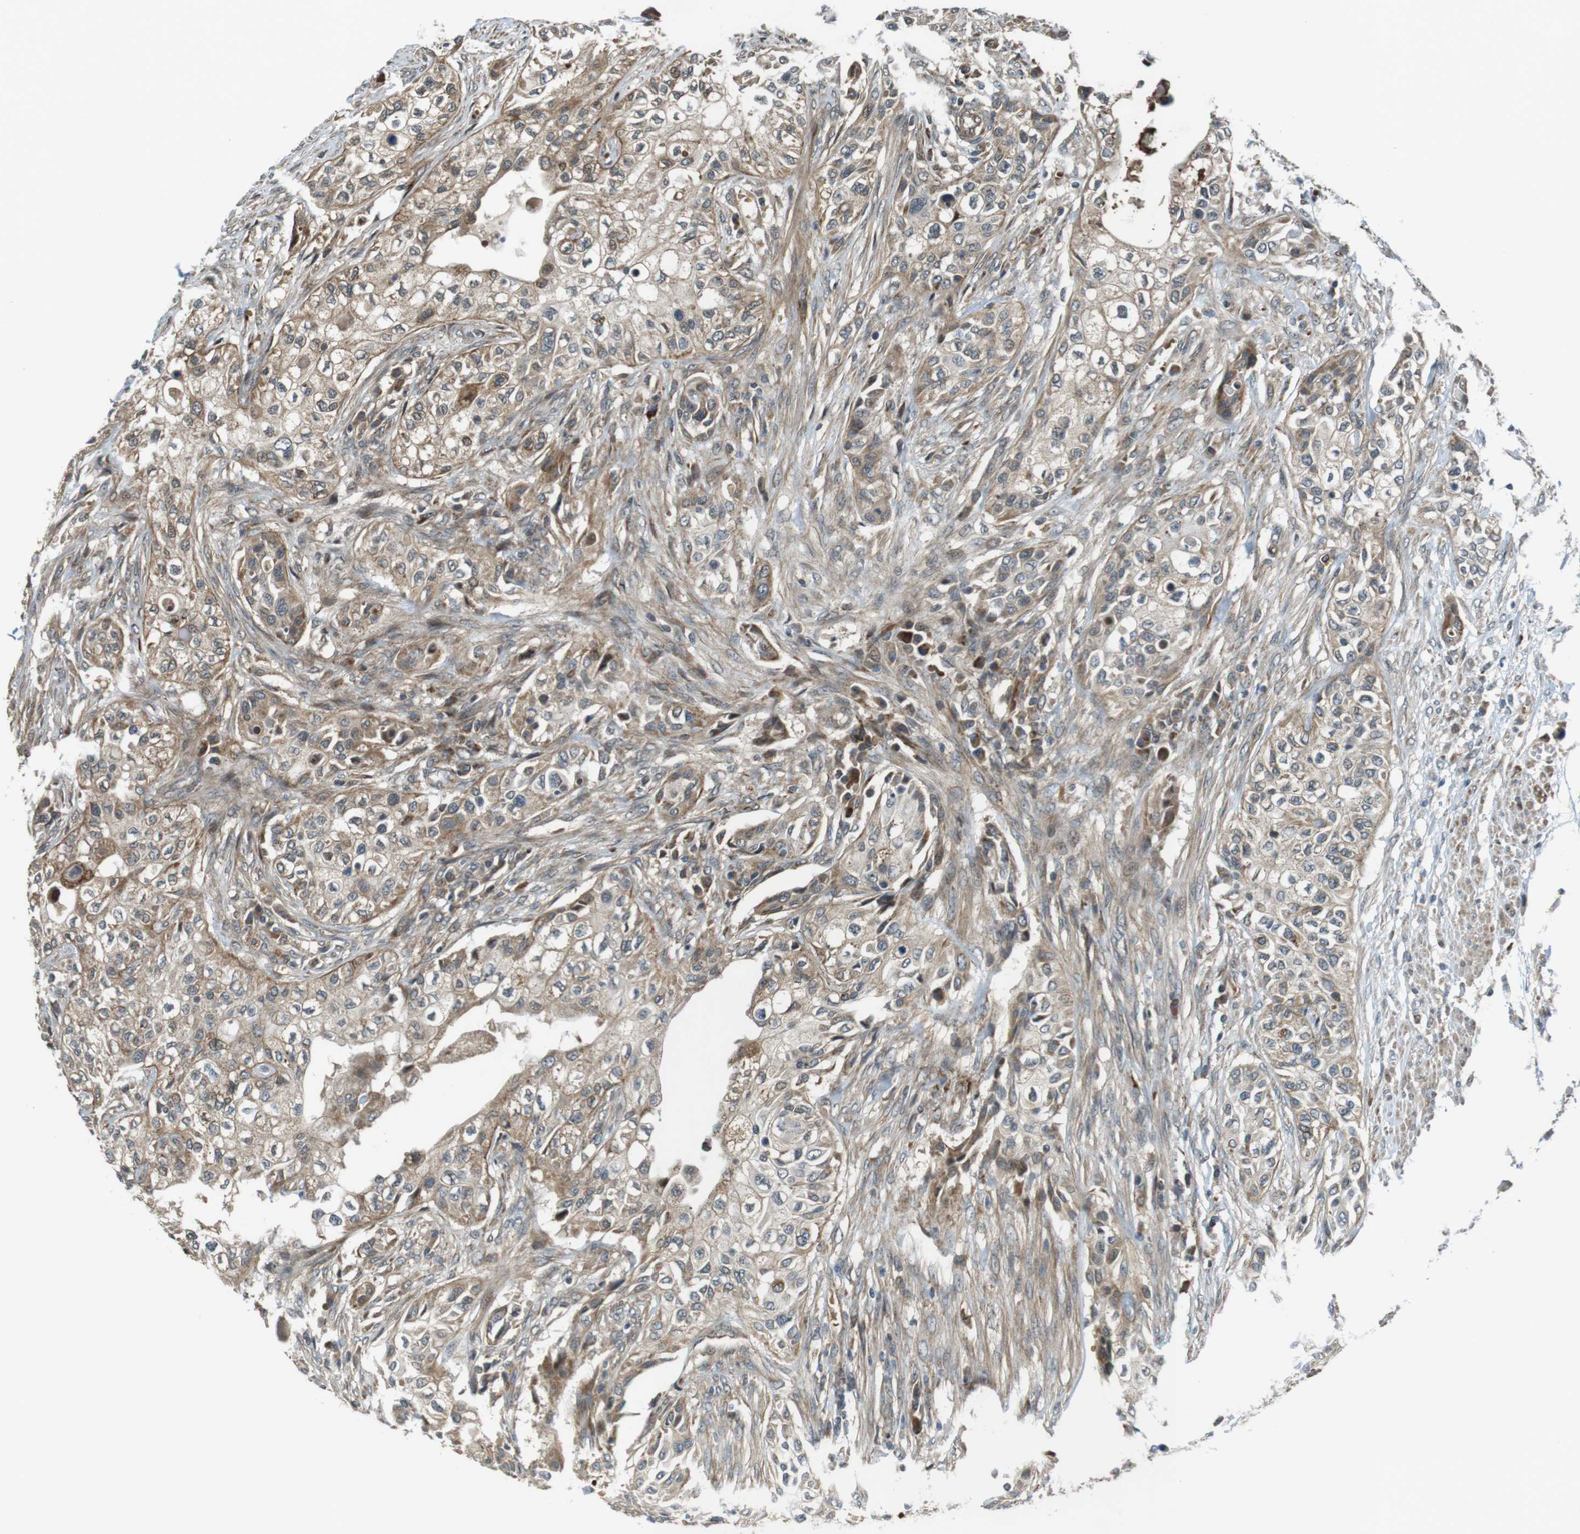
{"staining": {"intensity": "weak", "quantity": ">75%", "location": "cytoplasmic/membranous"}, "tissue": "urothelial cancer", "cell_type": "Tumor cells", "image_type": "cancer", "snomed": [{"axis": "morphology", "description": "Urothelial carcinoma, High grade"}, {"axis": "topography", "description": "Urinary bladder"}], "caption": "This histopathology image shows high-grade urothelial carcinoma stained with immunohistochemistry to label a protein in brown. The cytoplasmic/membranous of tumor cells show weak positivity for the protein. Nuclei are counter-stained blue.", "gene": "IFFO2", "patient": {"sex": "male", "age": 74}}